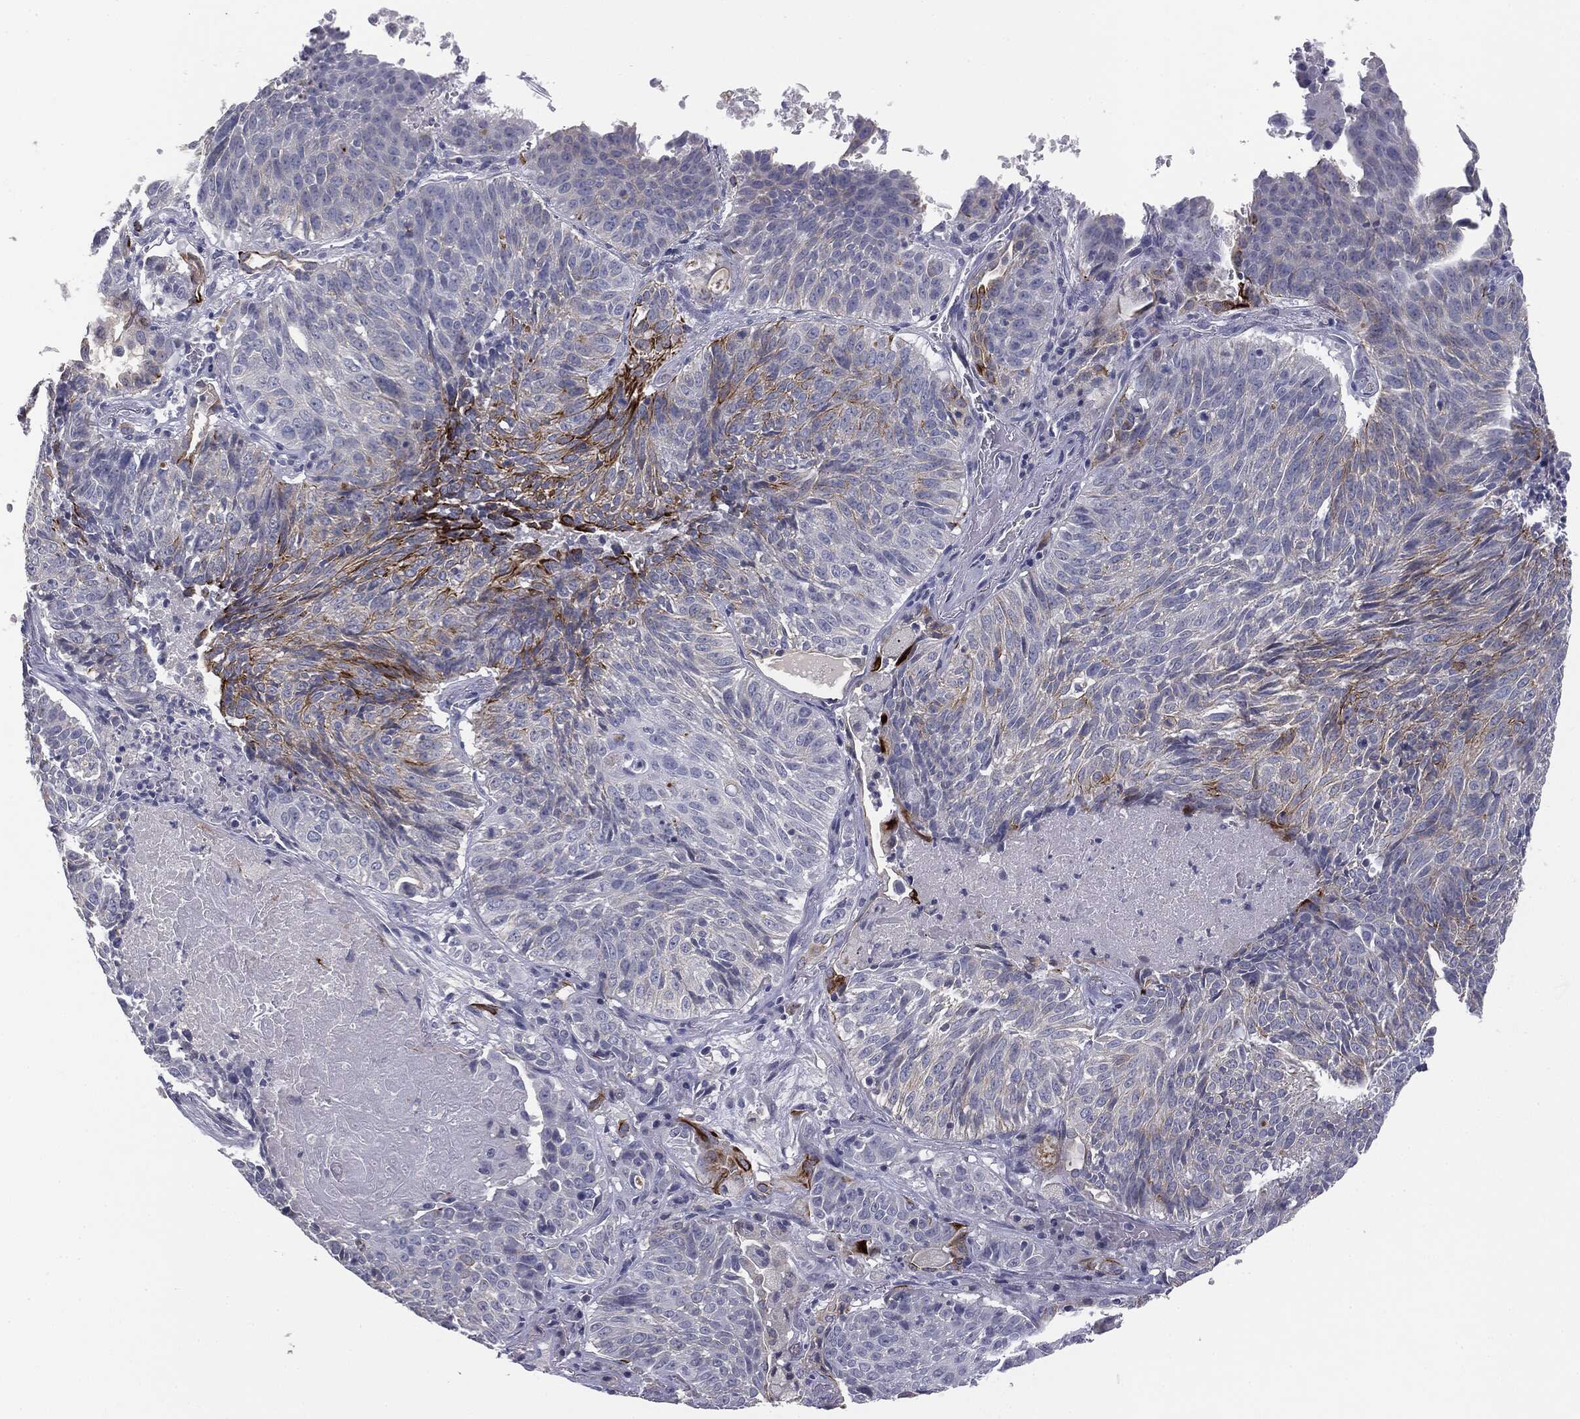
{"staining": {"intensity": "strong", "quantity": "<25%", "location": "cytoplasmic/membranous"}, "tissue": "lung cancer", "cell_type": "Tumor cells", "image_type": "cancer", "snomed": [{"axis": "morphology", "description": "Squamous cell carcinoma, NOS"}, {"axis": "topography", "description": "Lung"}], "caption": "Squamous cell carcinoma (lung) stained with a protein marker displays strong staining in tumor cells.", "gene": "MUC1", "patient": {"sex": "male", "age": 64}}